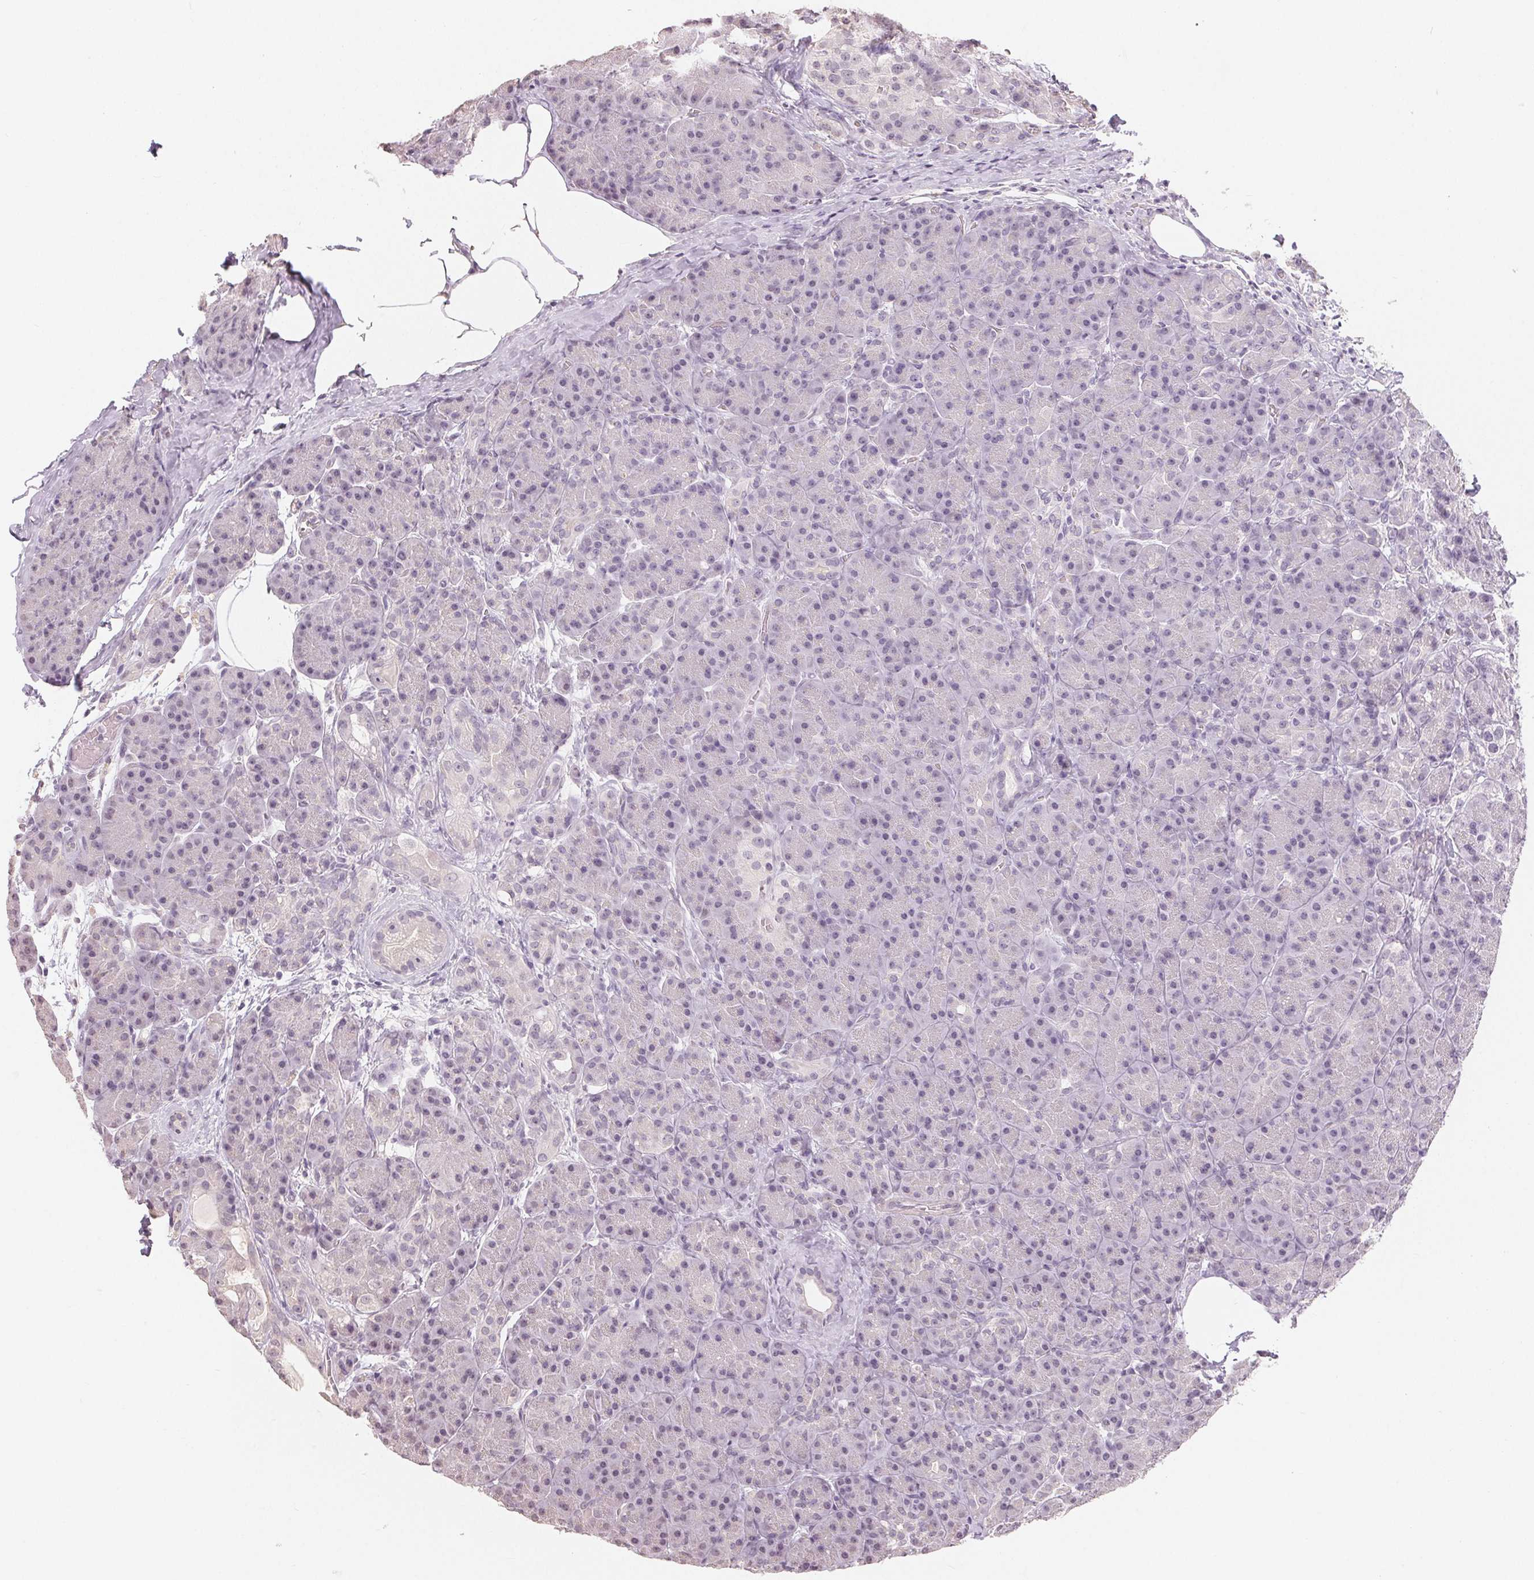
{"staining": {"intensity": "negative", "quantity": "none", "location": "none"}, "tissue": "pancreas", "cell_type": "Exocrine glandular cells", "image_type": "normal", "snomed": [{"axis": "morphology", "description": "Normal tissue, NOS"}, {"axis": "topography", "description": "Pancreas"}], "caption": "An image of human pancreas is negative for staining in exocrine glandular cells. (DAB (3,3'-diaminobenzidine) immunohistochemistry (IHC) with hematoxylin counter stain).", "gene": "TMEM174", "patient": {"sex": "male", "age": 57}}